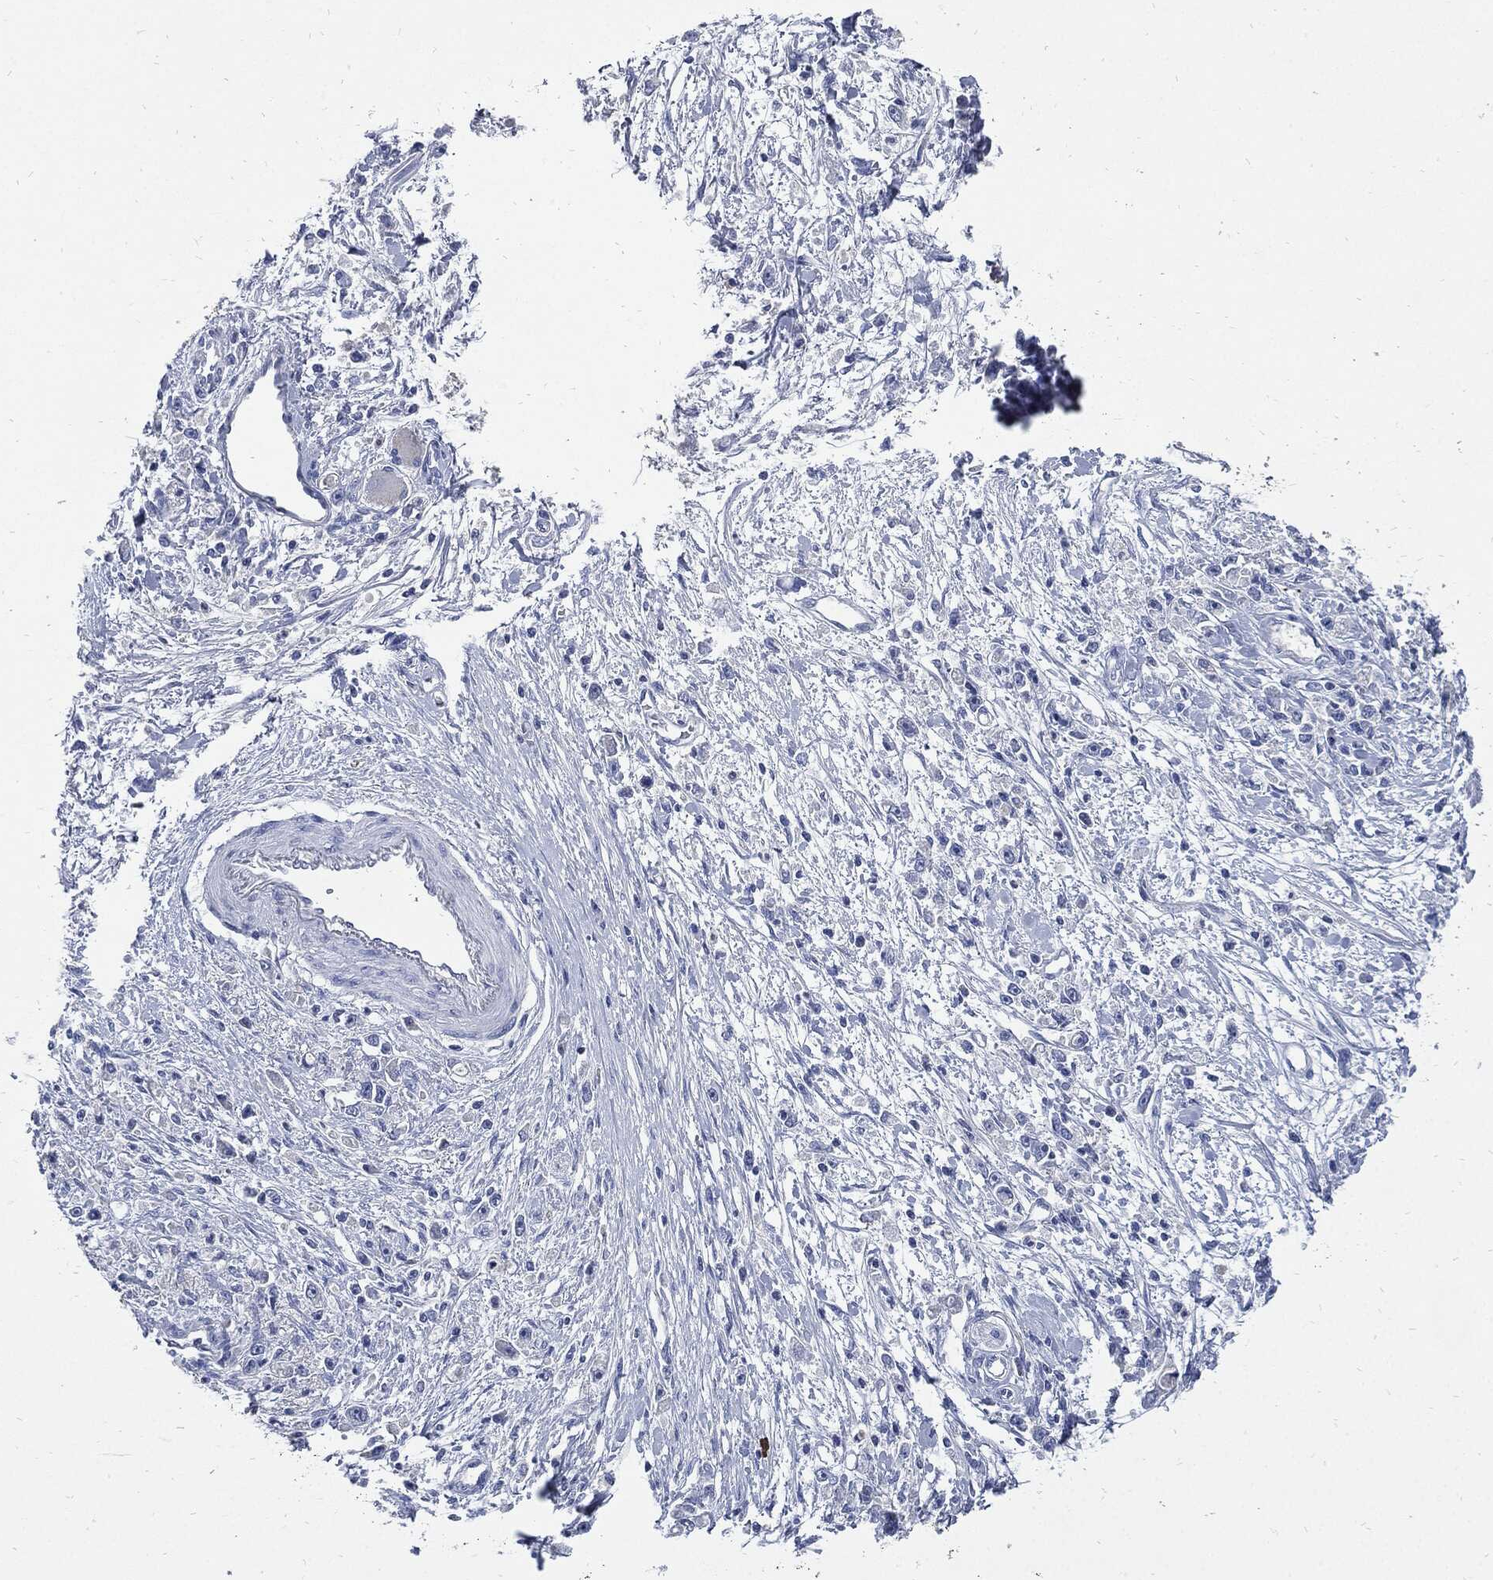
{"staining": {"intensity": "negative", "quantity": "none", "location": "none"}, "tissue": "stomach cancer", "cell_type": "Tumor cells", "image_type": "cancer", "snomed": [{"axis": "morphology", "description": "Adenocarcinoma, NOS"}, {"axis": "topography", "description": "Stomach"}], "caption": "The immunohistochemistry (IHC) photomicrograph has no significant positivity in tumor cells of stomach cancer (adenocarcinoma) tissue.", "gene": "CPE", "patient": {"sex": "female", "age": 59}}